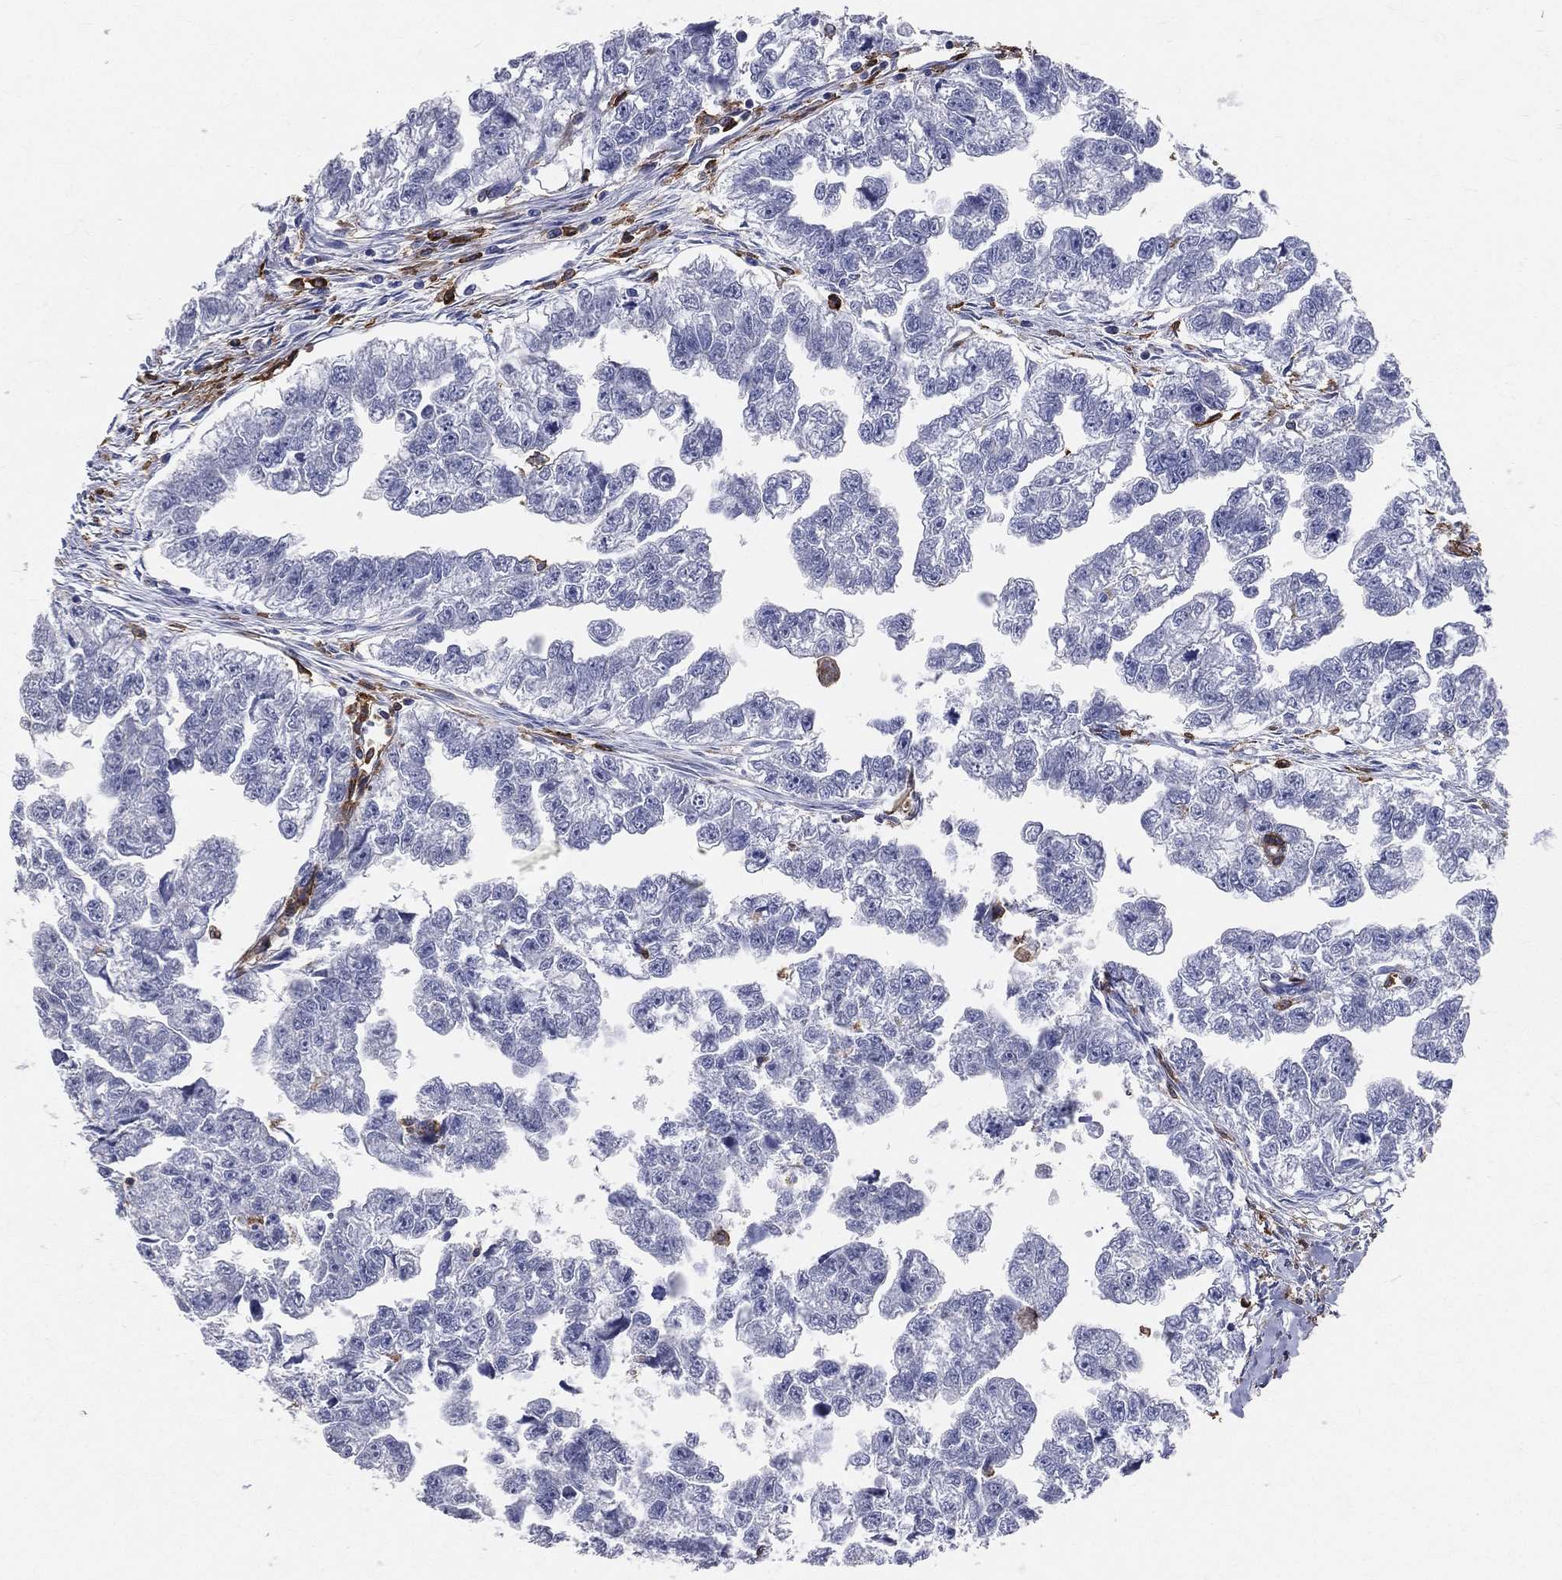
{"staining": {"intensity": "negative", "quantity": "none", "location": "none"}, "tissue": "testis cancer", "cell_type": "Tumor cells", "image_type": "cancer", "snomed": [{"axis": "morphology", "description": "Carcinoma, Embryonal, NOS"}, {"axis": "morphology", "description": "Teratoma, malignant, NOS"}, {"axis": "topography", "description": "Testis"}], "caption": "Immunohistochemistry (IHC) of human testis teratoma (malignant) displays no expression in tumor cells. (DAB (3,3'-diaminobenzidine) immunohistochemistry visualized using brightfield microscopy, high magnification).", "gene": "CD33", "patient": {"sex": "male", "age": 44}}